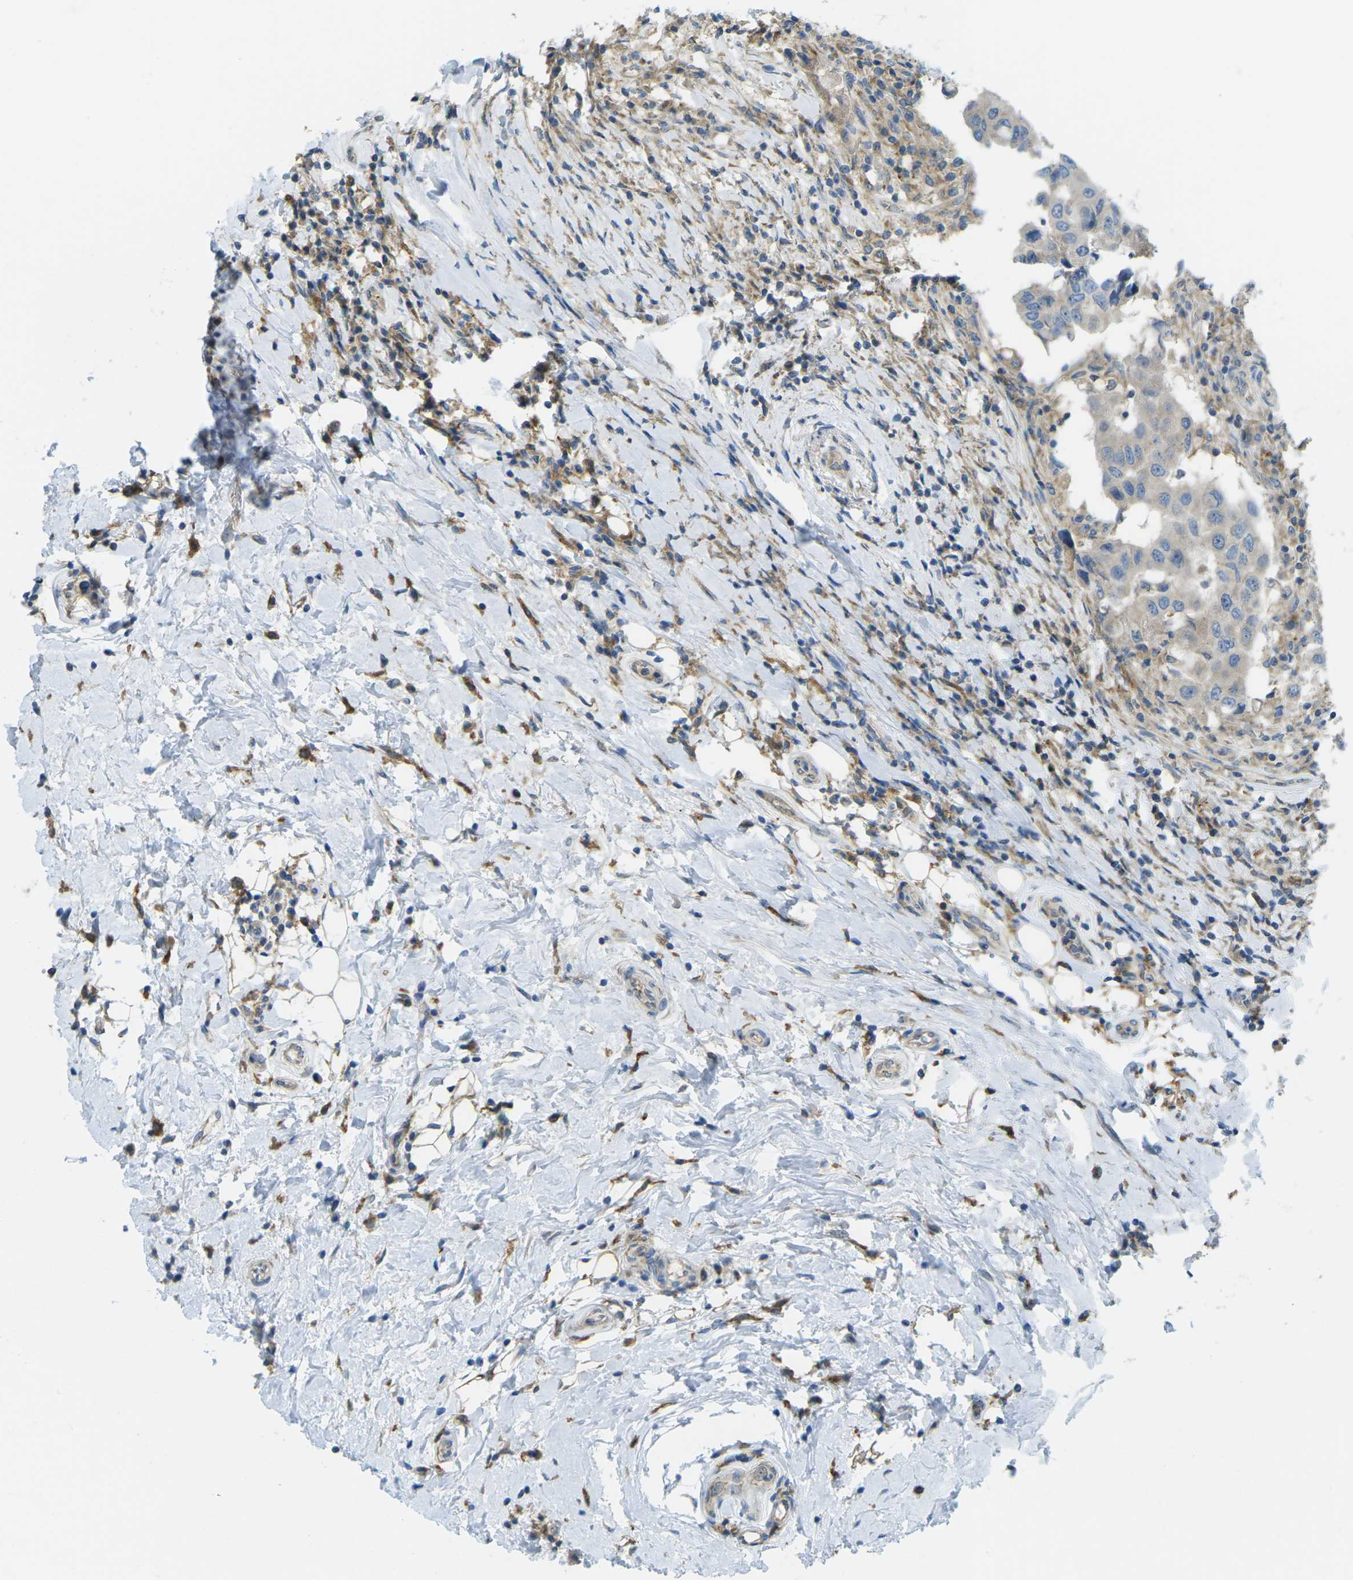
{"staining": {"intensity": "weak", "quantity": "<25%", "location": "cytoplasmic/membranous"}, "tissue": "breast cancer", "cell_type": "Tumor cells", "image_type": "cancer", "snomed": [{"axis": "morphology", "description": "Duct carcinoma"}, {"axis": "topography", "description": "Breast"}], "caption": "Breast intraductal carcinoma stained for a protein using IHC exhibits no expression tumor cells.", "gene": "MYLK4", "patient": {"sex": "female", "age": 27}}